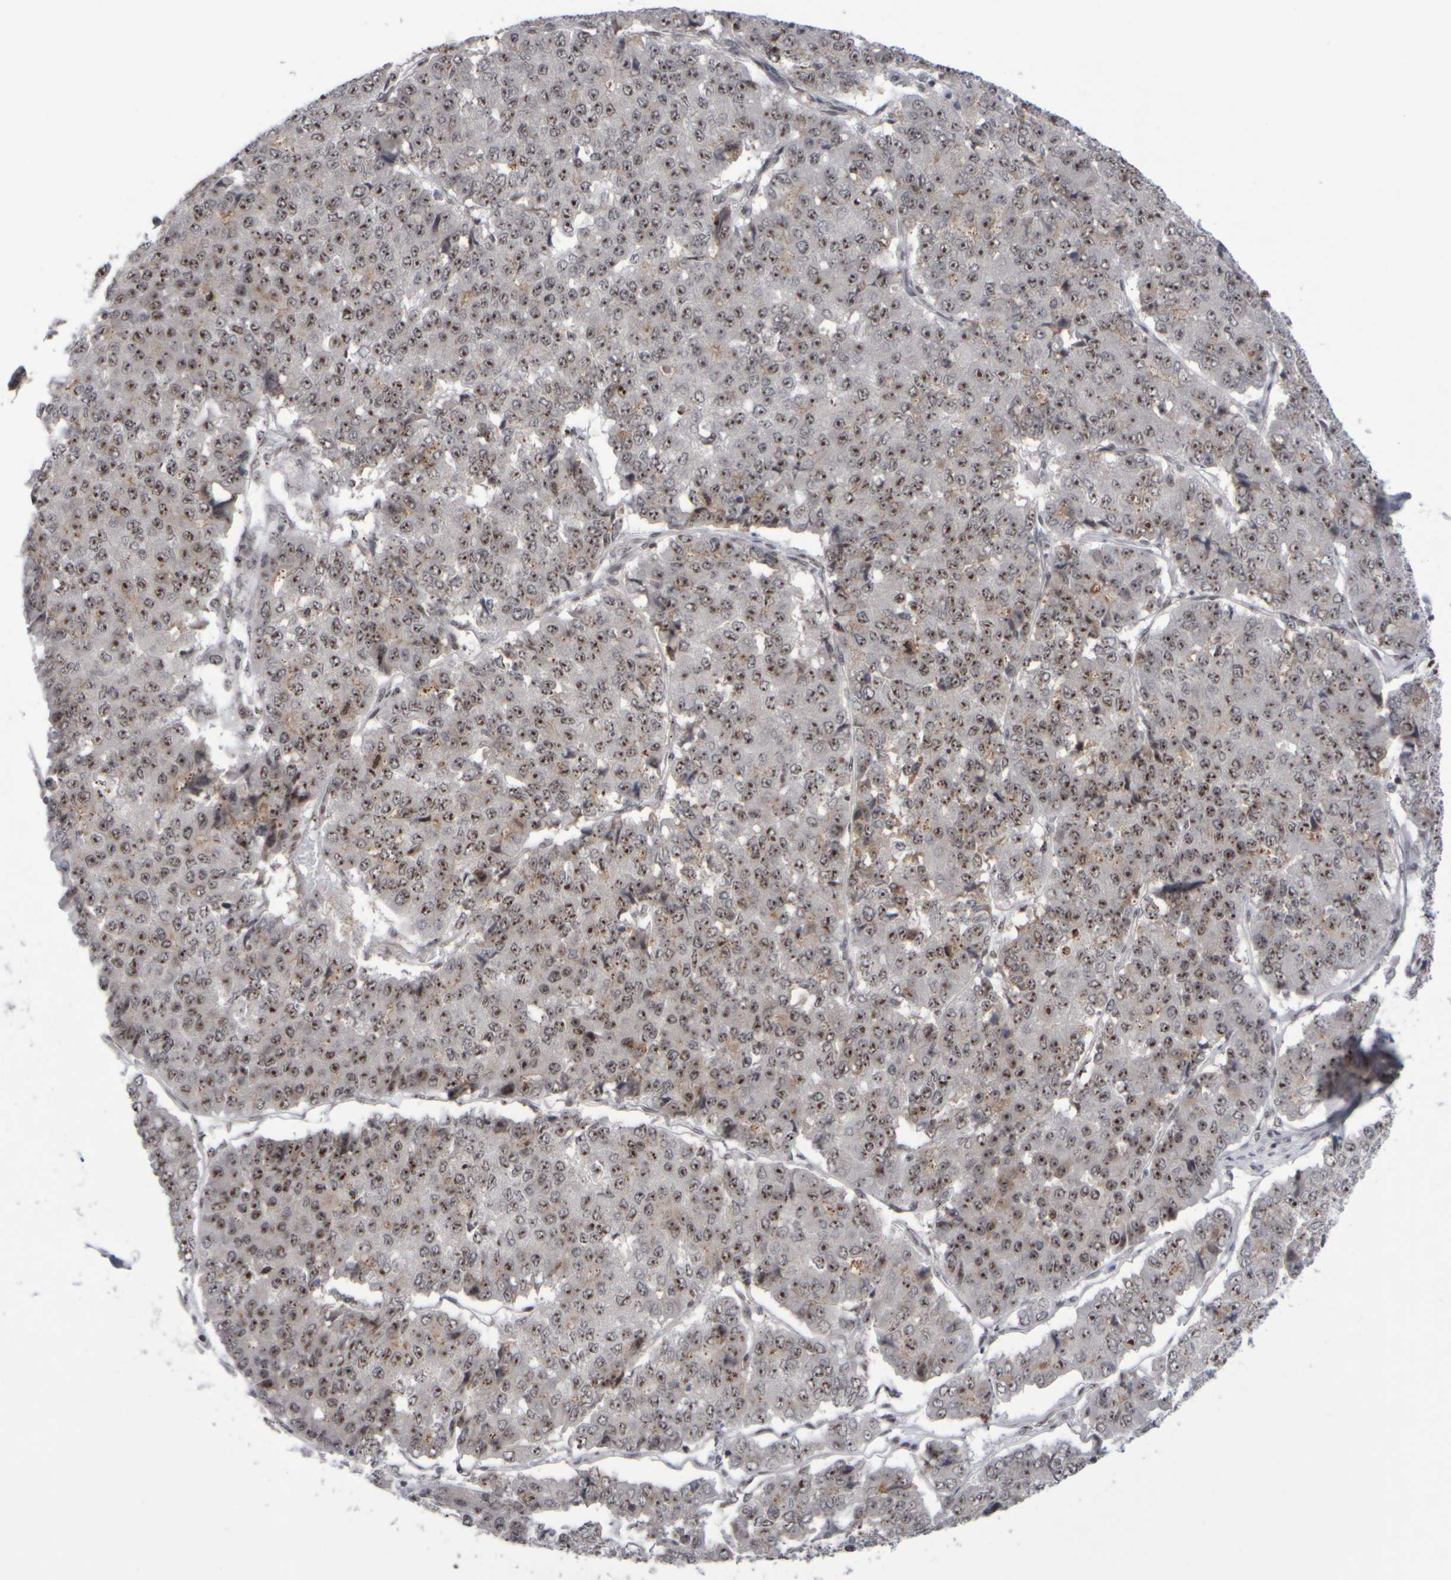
{"staining": {"intensity": "moderate", "quantity": ">75%", "location": "nuclear"}, "tissue": "pancreatic cancer", "cell_type": "Tumor cells", "image_type": "cancer", "snomed": [{"axis": "morphology", "description": "Adenocarcinoma, NOS"}, {"axis": "topography", "description": "Pancreas"}], "caption": "High-magnification brightfield microscopy of adenocarcinoma (pancreatic) stained with DAB (3,3'-diaminobenzidine) (brown) and counterstained with hematoxylin (blue). tumor cells exhibit moderate nuclear positivity is appreciated in about>75% of cells.", "gene": "SURF6", "patient": {"sex": "male", "age": 50}}